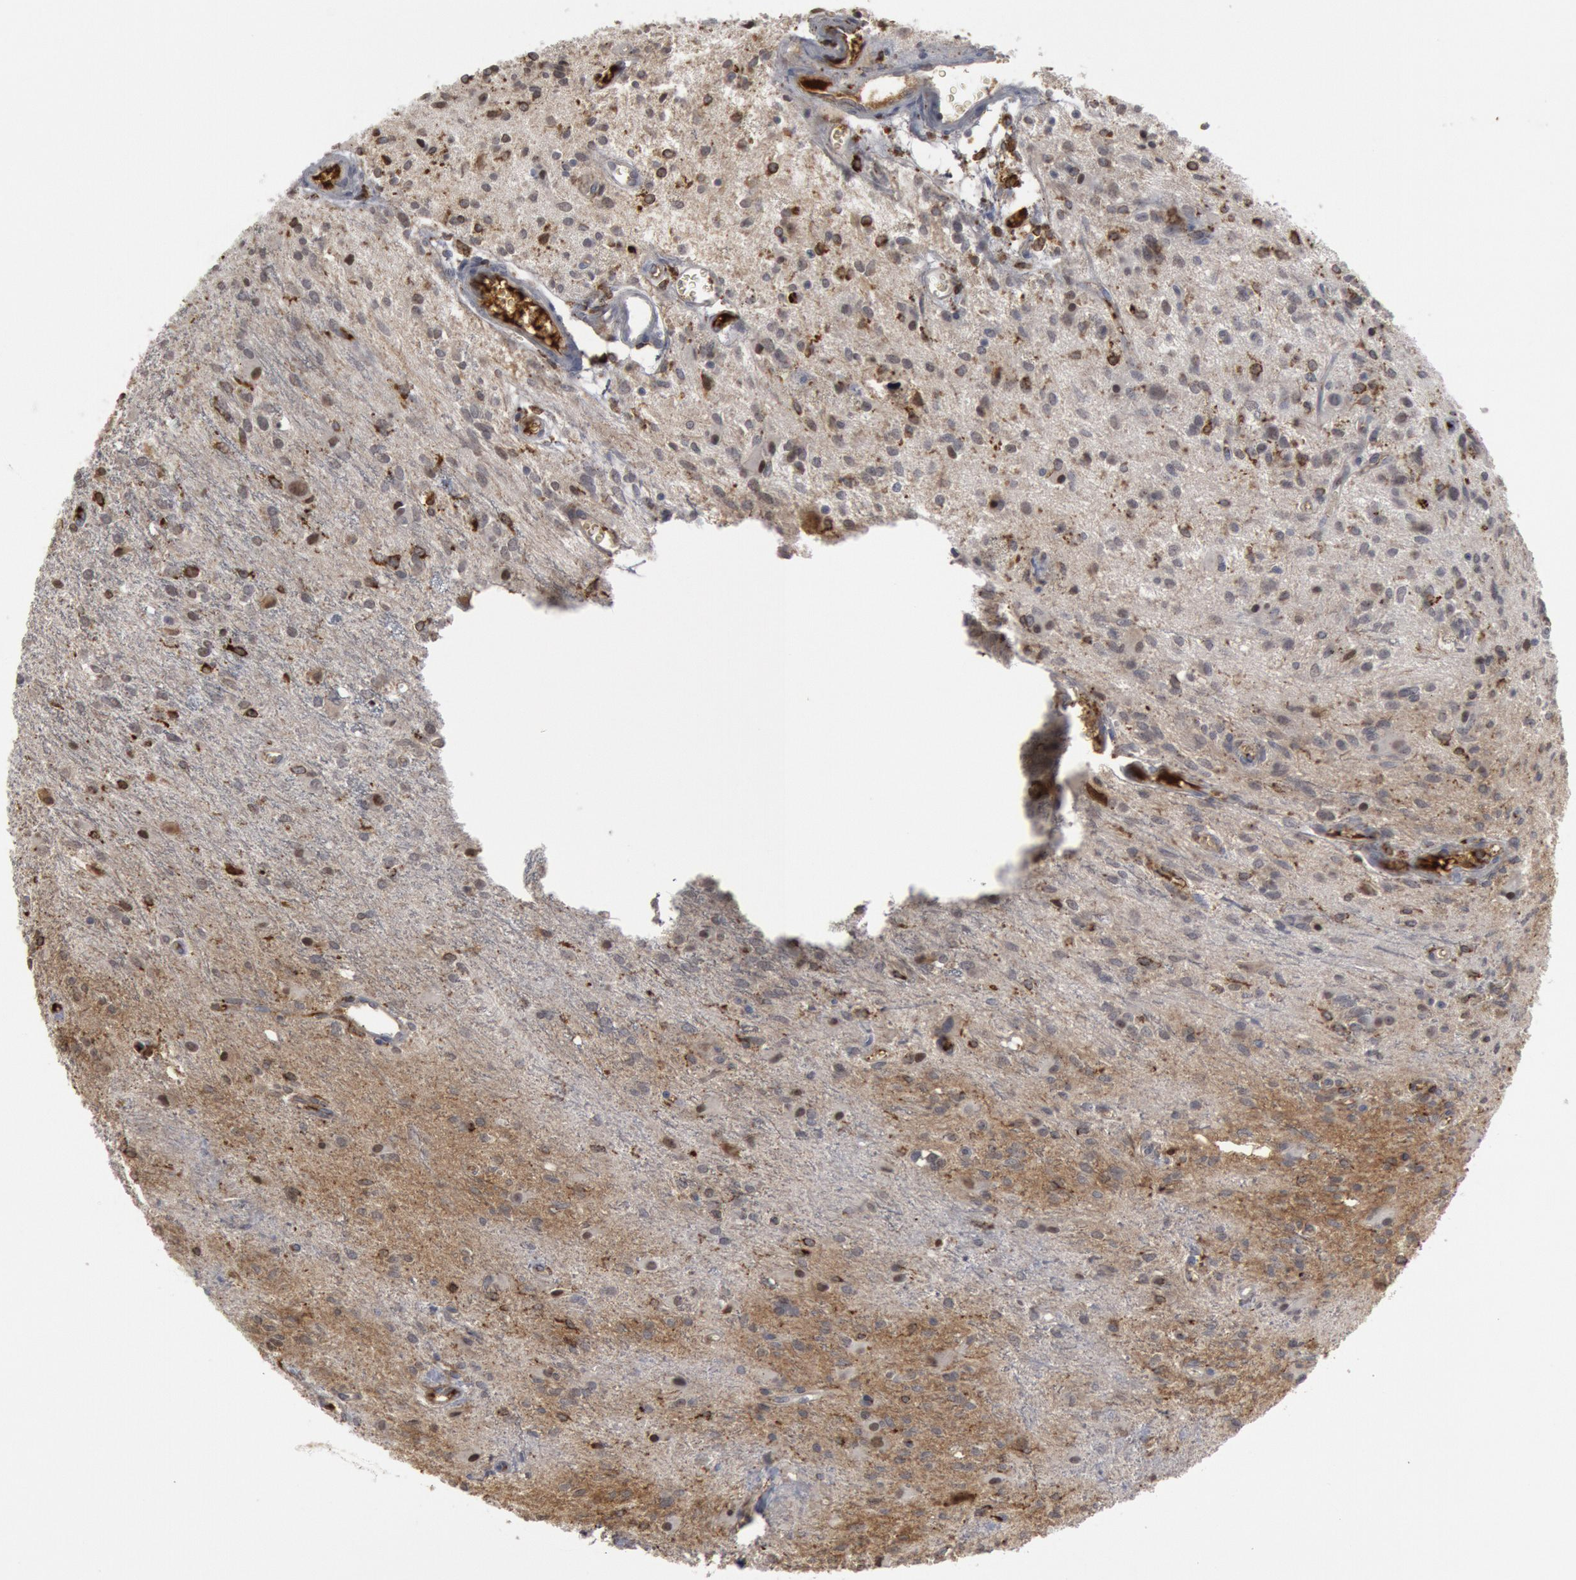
{"staining": {"intensity": "moderate", "quantity": "<25%", "location": "nuclear"}, "tissue": "glioma", "cell_type": "Tumor cells", "image_type": "cancer", "snomed": [{"axis": "morphology", "description": "Glioma, malignant, Low grade"}, {"axis": "topography", "description": "Brain"}], "caption": "Immunohistochemistry of human glioma displays low levels of moderate nuclear positivity in about <25% of tumor cells. (DAB = brown stain, brightfield microscopy at high magnification).", "gene": "C1QC", "patient": {"sex": "female", "age": 15}}